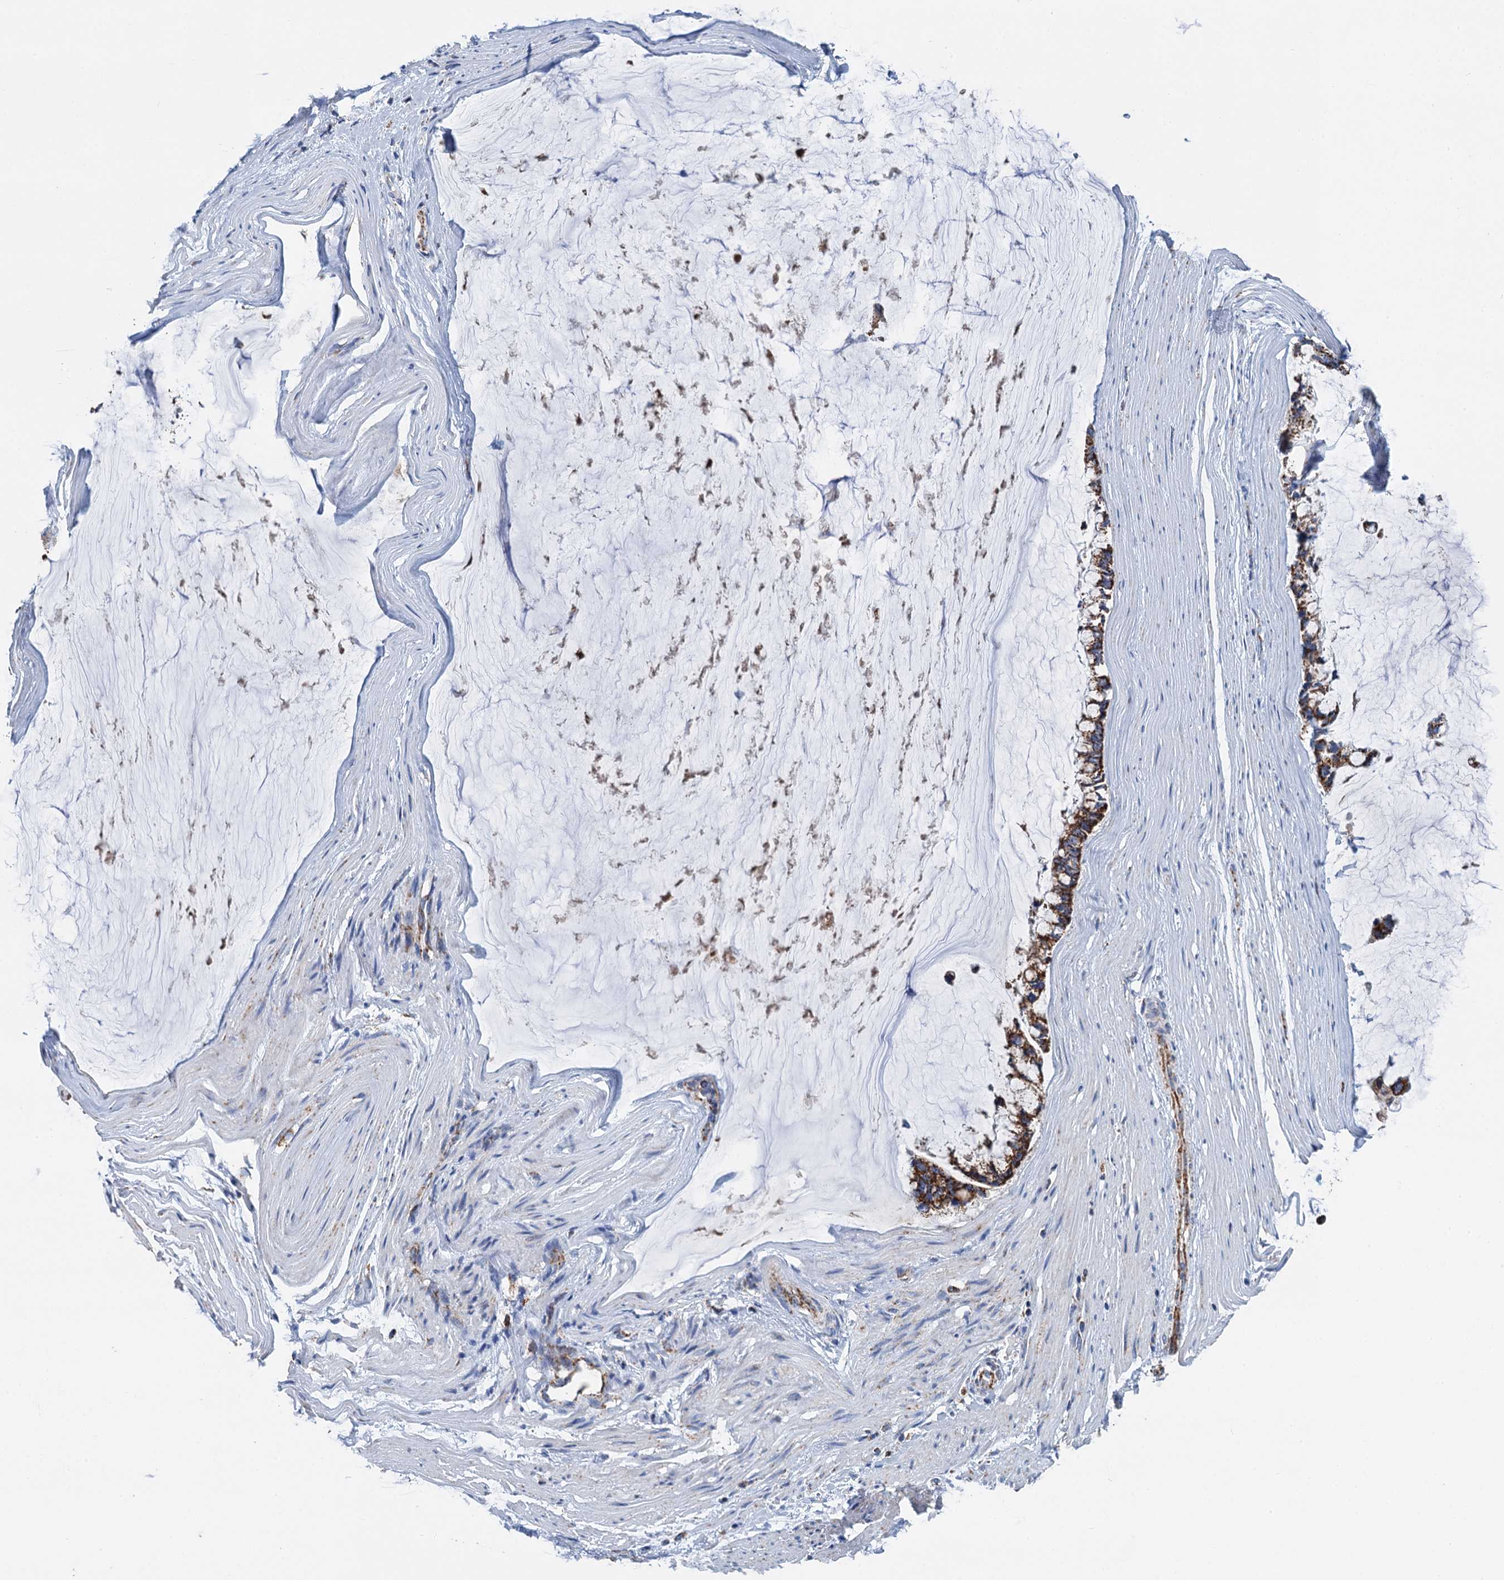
{"staining": {"intensity": "strong", "quantity": ">75%", "location": "cytoplasmic/membranous"}, "tissue": "ovarian cancer", "cell_type": "Tumor cells", "image_type": "cancer", "snomed": [{"axis": "morphology", "description": "Cystadenocarcinoma, mucinous, NOS"}, {"axis": "topography", "description": "Ovary"}], "caption": "IHC histopathology image of ovarian cancer stained for a protein (brown), which exhibits high levels of strong cytoplasmic/membranous positivity in about >75% of tumor cells.", "gene": "IVD", "patient": {"sex": "female", "age": 39}}